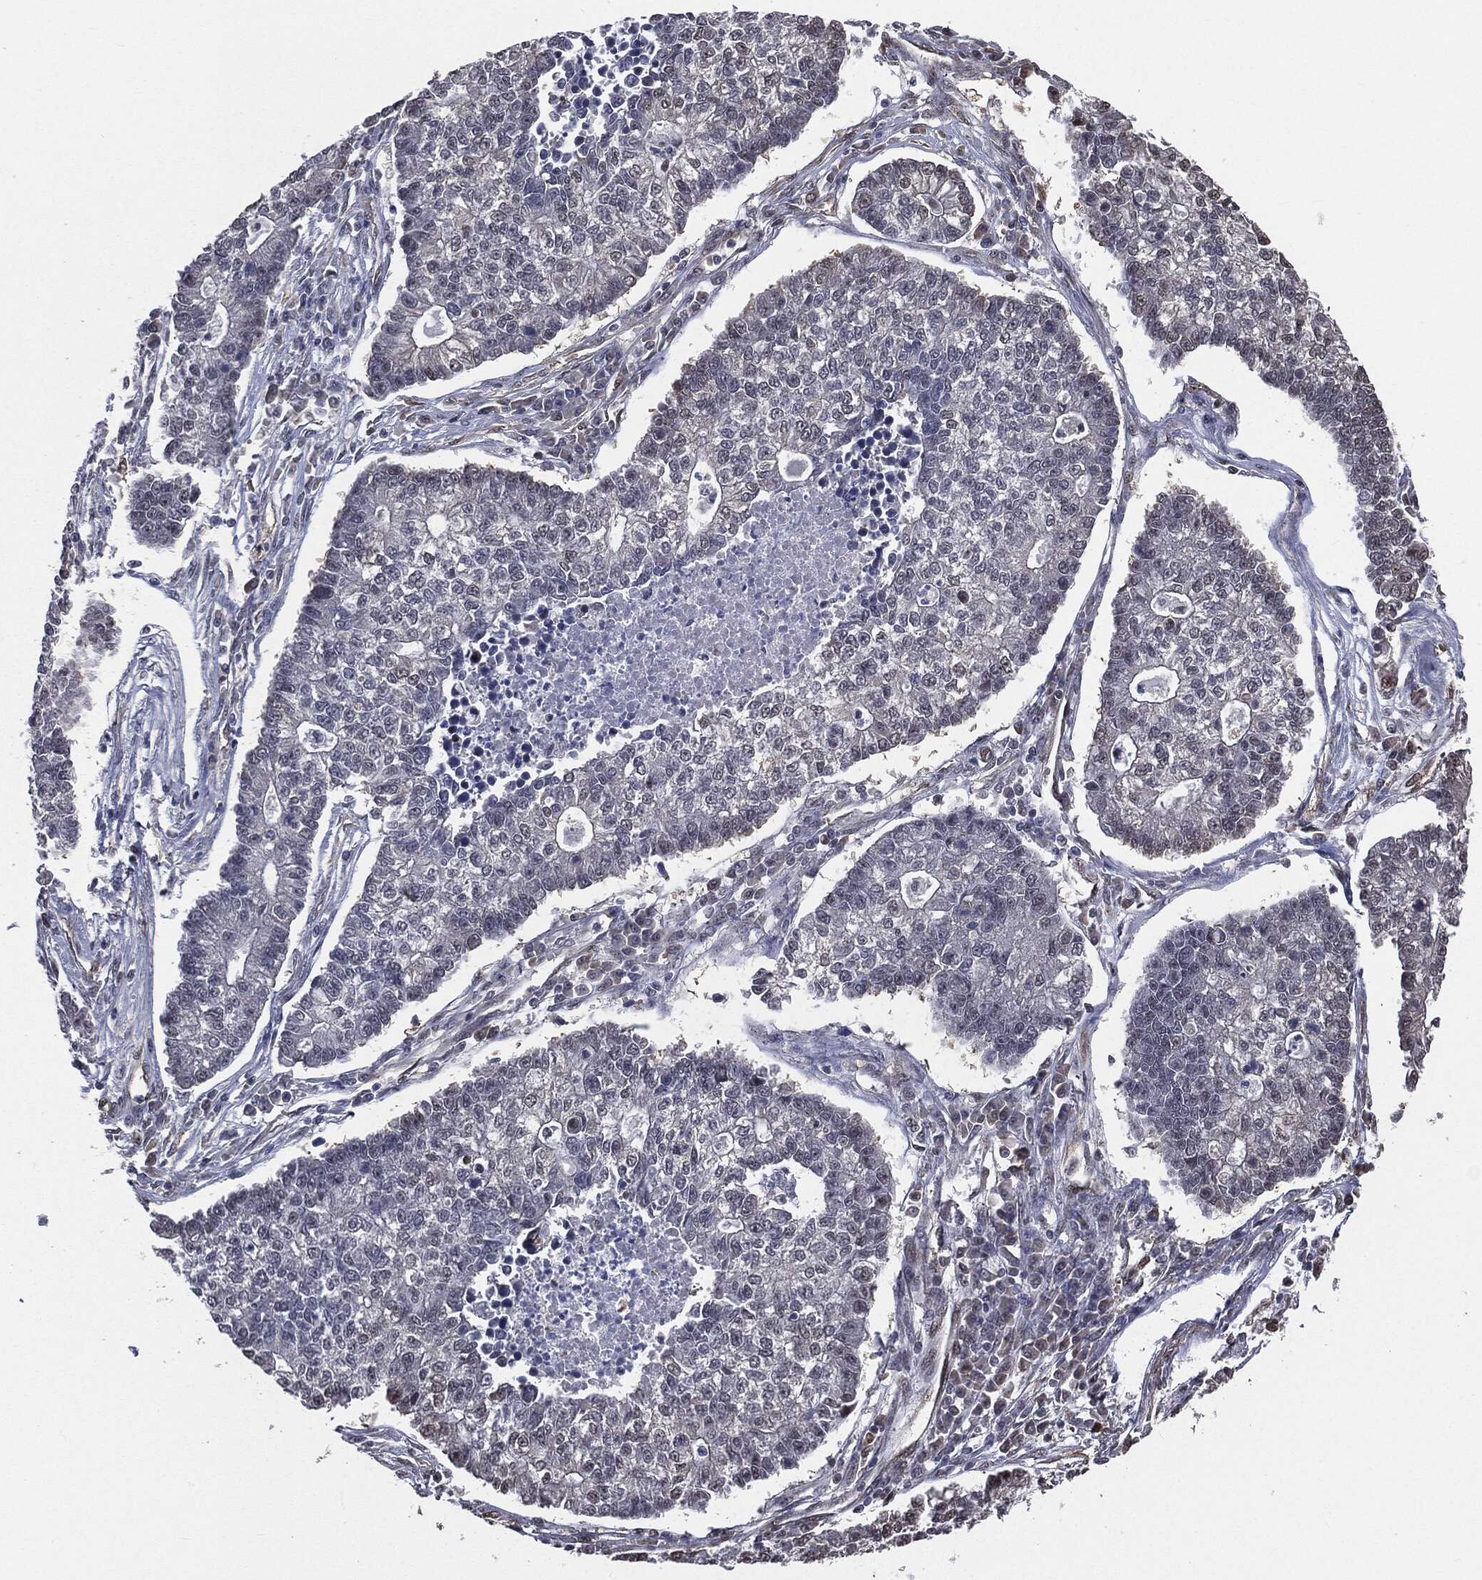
{"staining": {"intensity": "negative", "quantity": "none", "location": "none"}, "tissue": "lung cancer", "cell_type": "Tumor cells", "image_type": "cancer", "snomed": [{"axis": "morphology", "description": "Adenocarcinoma, NOS"}, {"axis": "topography", "description": "Lung"}], "caption": "Immunohistochemical staining of lung cancer (adenocarcinoma) displays no significant expression in tumor cells. (DAB (3,3'-diaminobenzidine) immunohistochemistry, high magnification).", "gene": "SHLD2", "patient": {"sex": "male", "age": 57}}